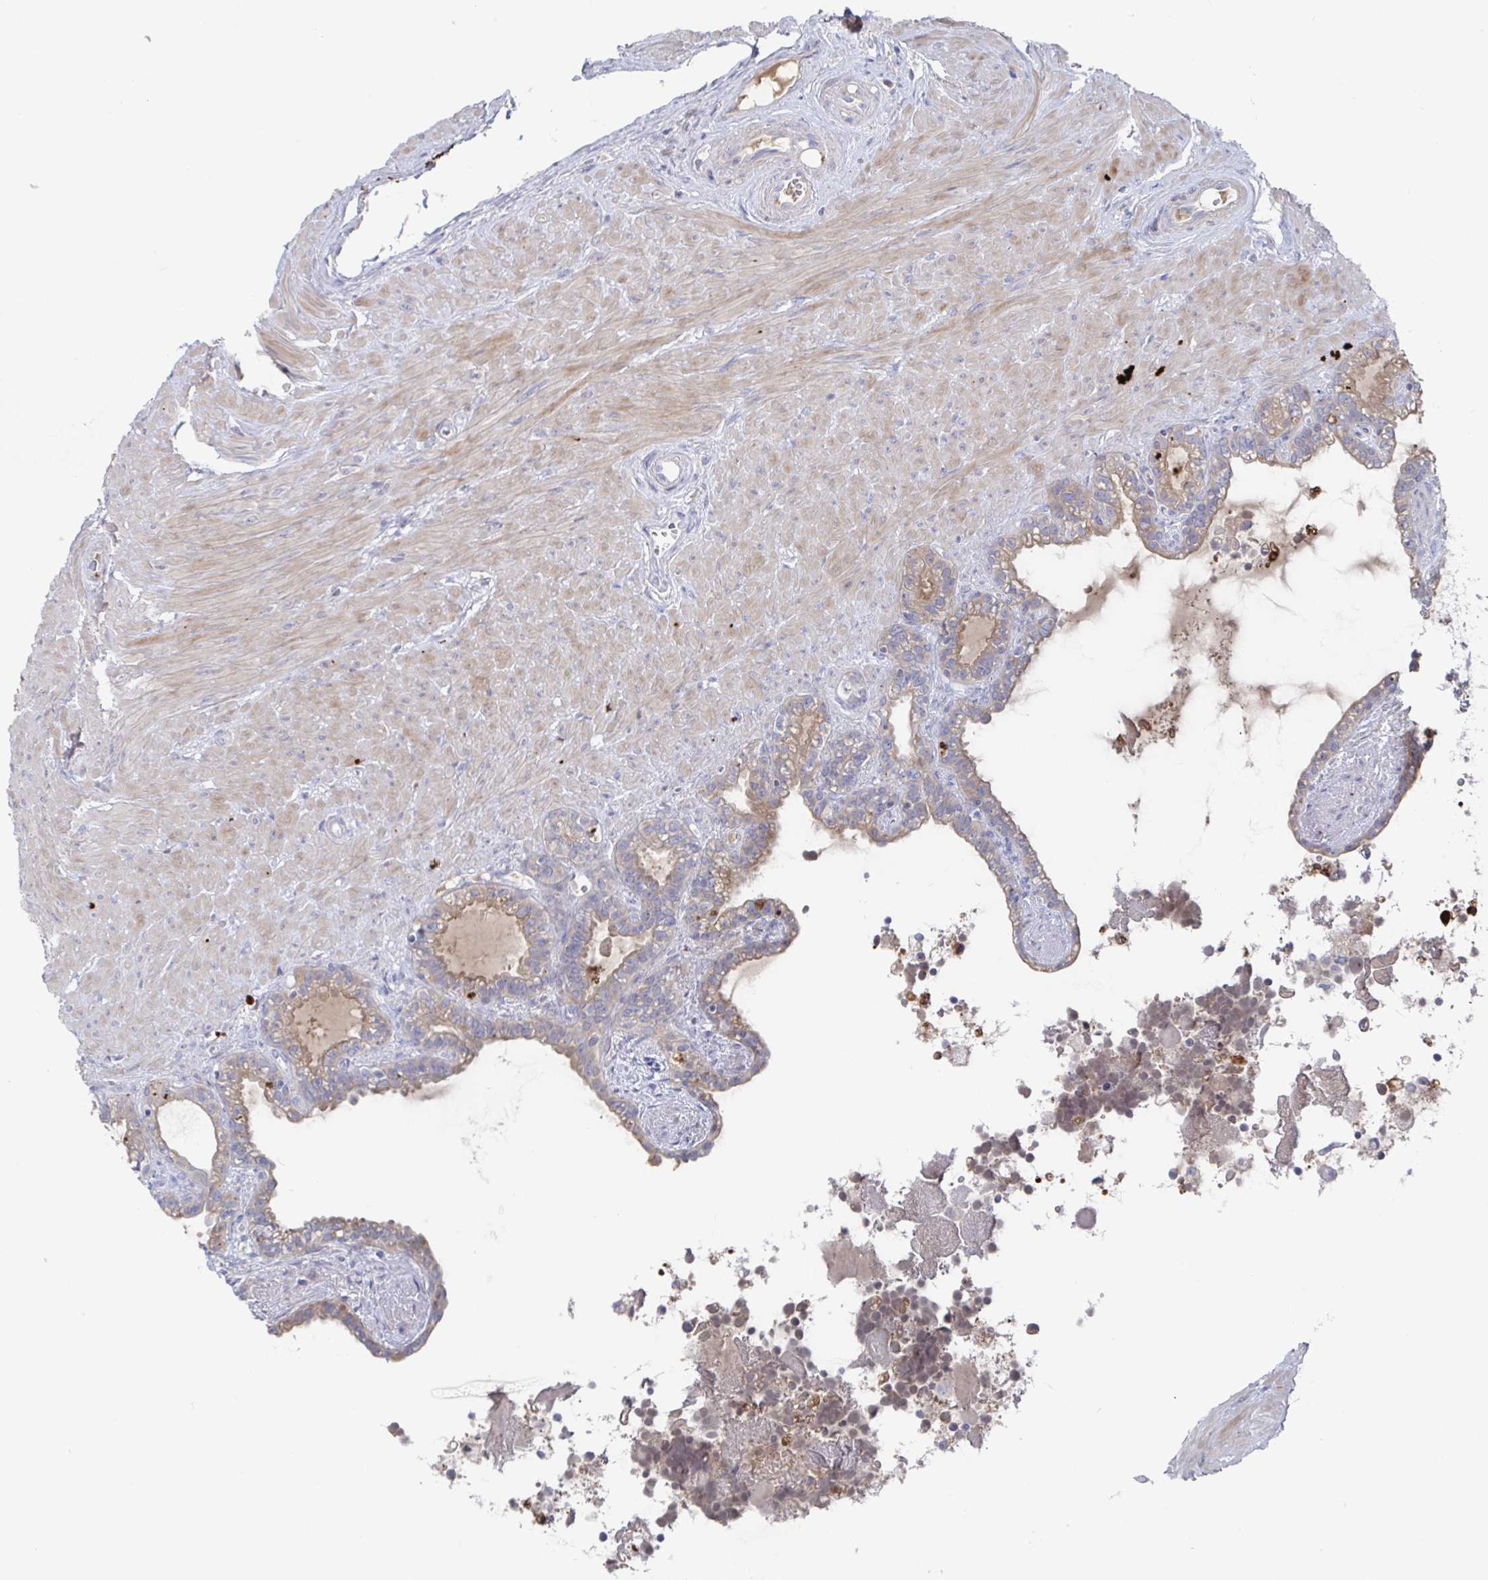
{"staining": {"intensity": "weak", "quantity": "<25%", "location": "cytoplasmic/membranous"}, "tissue": "seminal vesicle", "cell_type": "Glandular cells", "image_type": "normal", "snomed": [{"axis": "morphology", "description": "Normal tissue, NOS"}, {"axis": "topography", "description": "Seminal veicle"}], "caption": "Seminal vesicle stained for a protein using IHC demonstrates no positivity glandular cells.", "gene": "GPR148", "patient": {"sex": "male", "age": 76}}